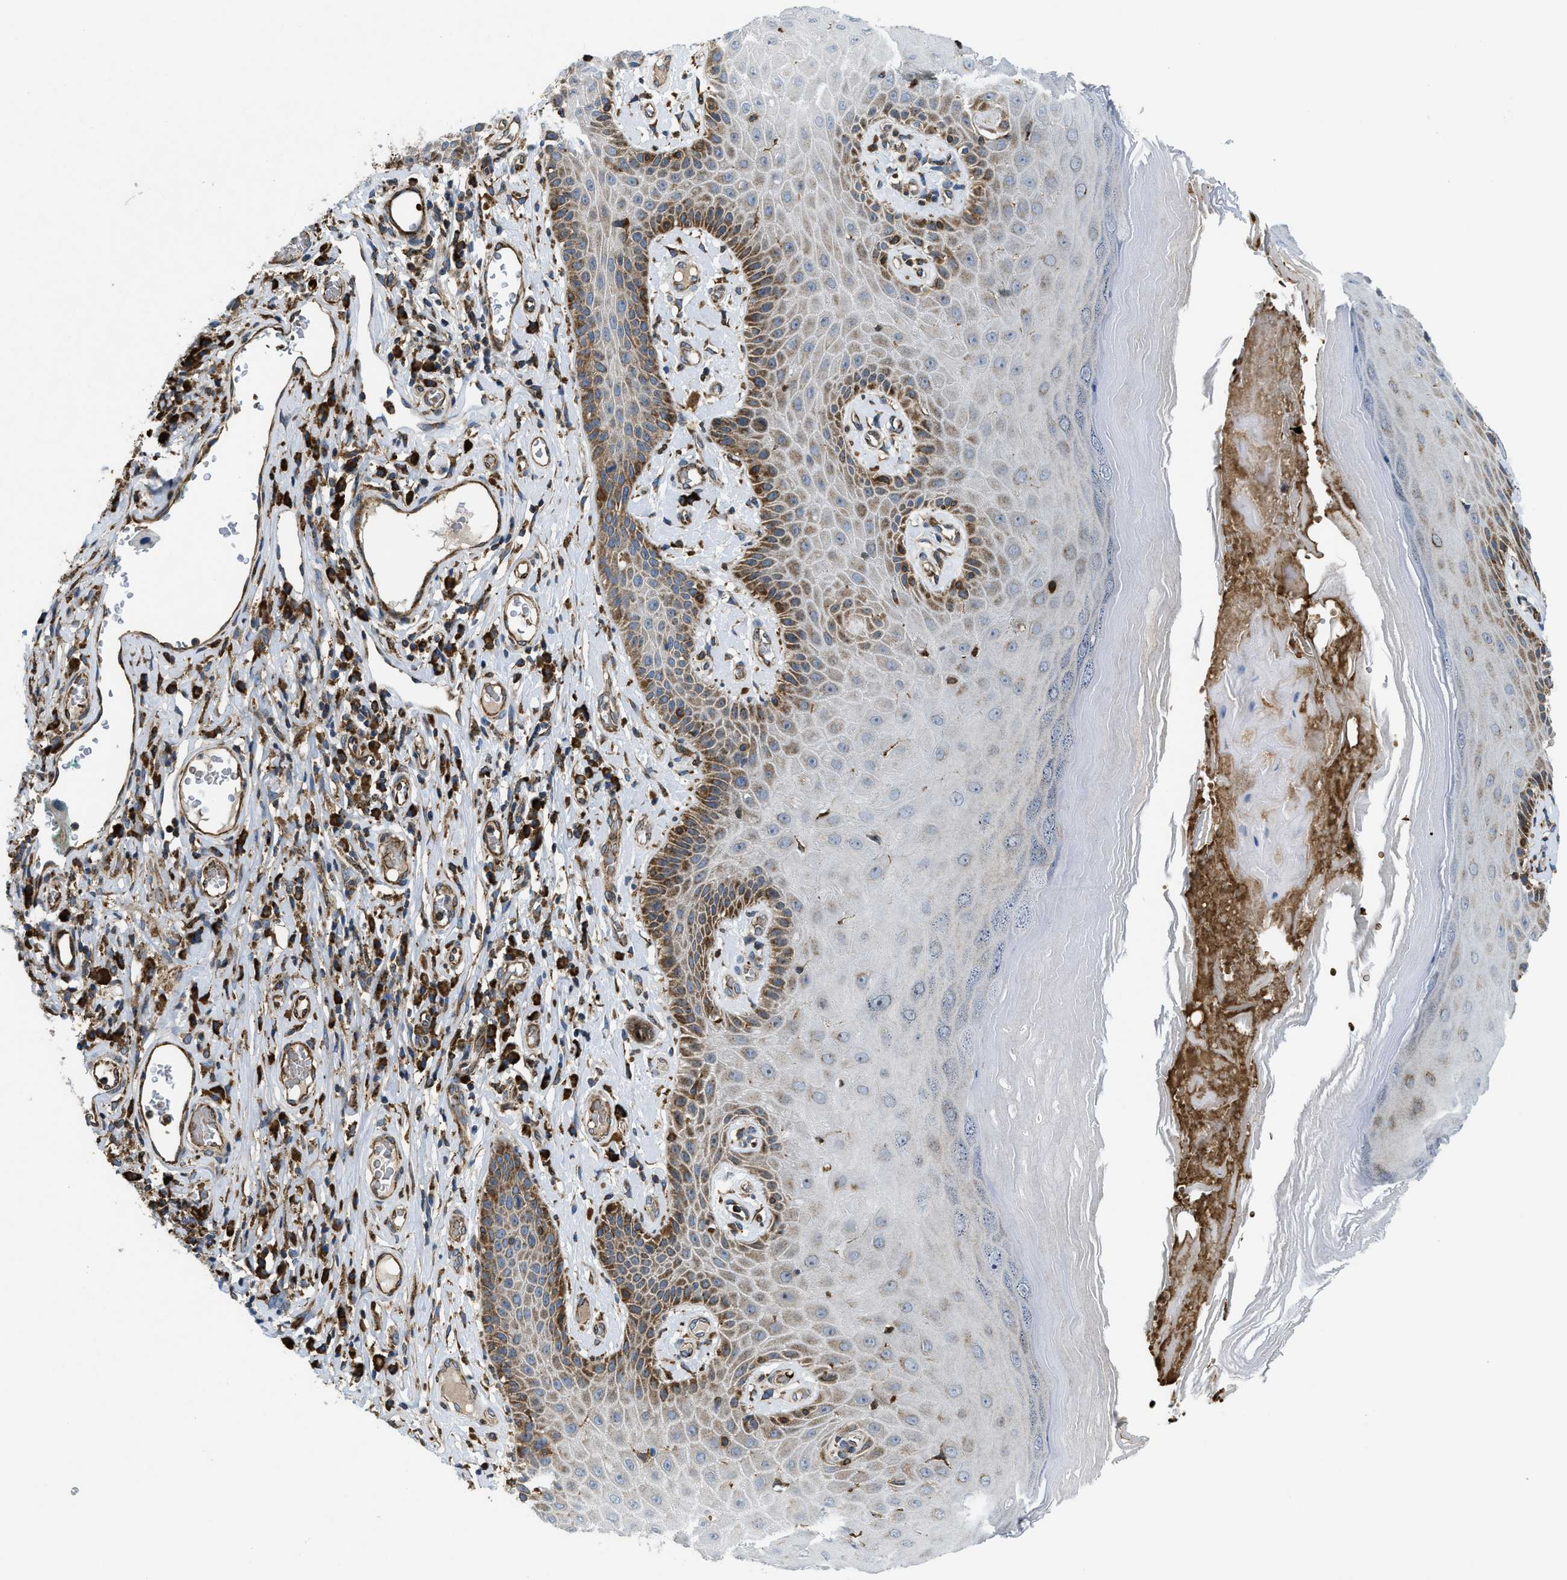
{"staining": {"intensity": "moderate", "quantity": "25%-75%", "location": "cytoplasmic/membranous"}, "tissue": "skin", "cell_type": "Epidermal cells", "image_type": "normal", "snomed": [{"axis": "morphology", "description": "Normal tissue, NOS"}, {"axis": "topography", "description": "Vulva"}], "caption": "IHC micrograph of benign skin: human skin stained using immunohistochemistry (IHC) demonstrates medium levels of moderate protein expression localized specifically in the cytoplasmic/membranous of epidermal cells, appearing as a cytoplasmic/membranous brown color.", "gene": "CSPG4", "patient": {"sex": "female", "age": 73}}